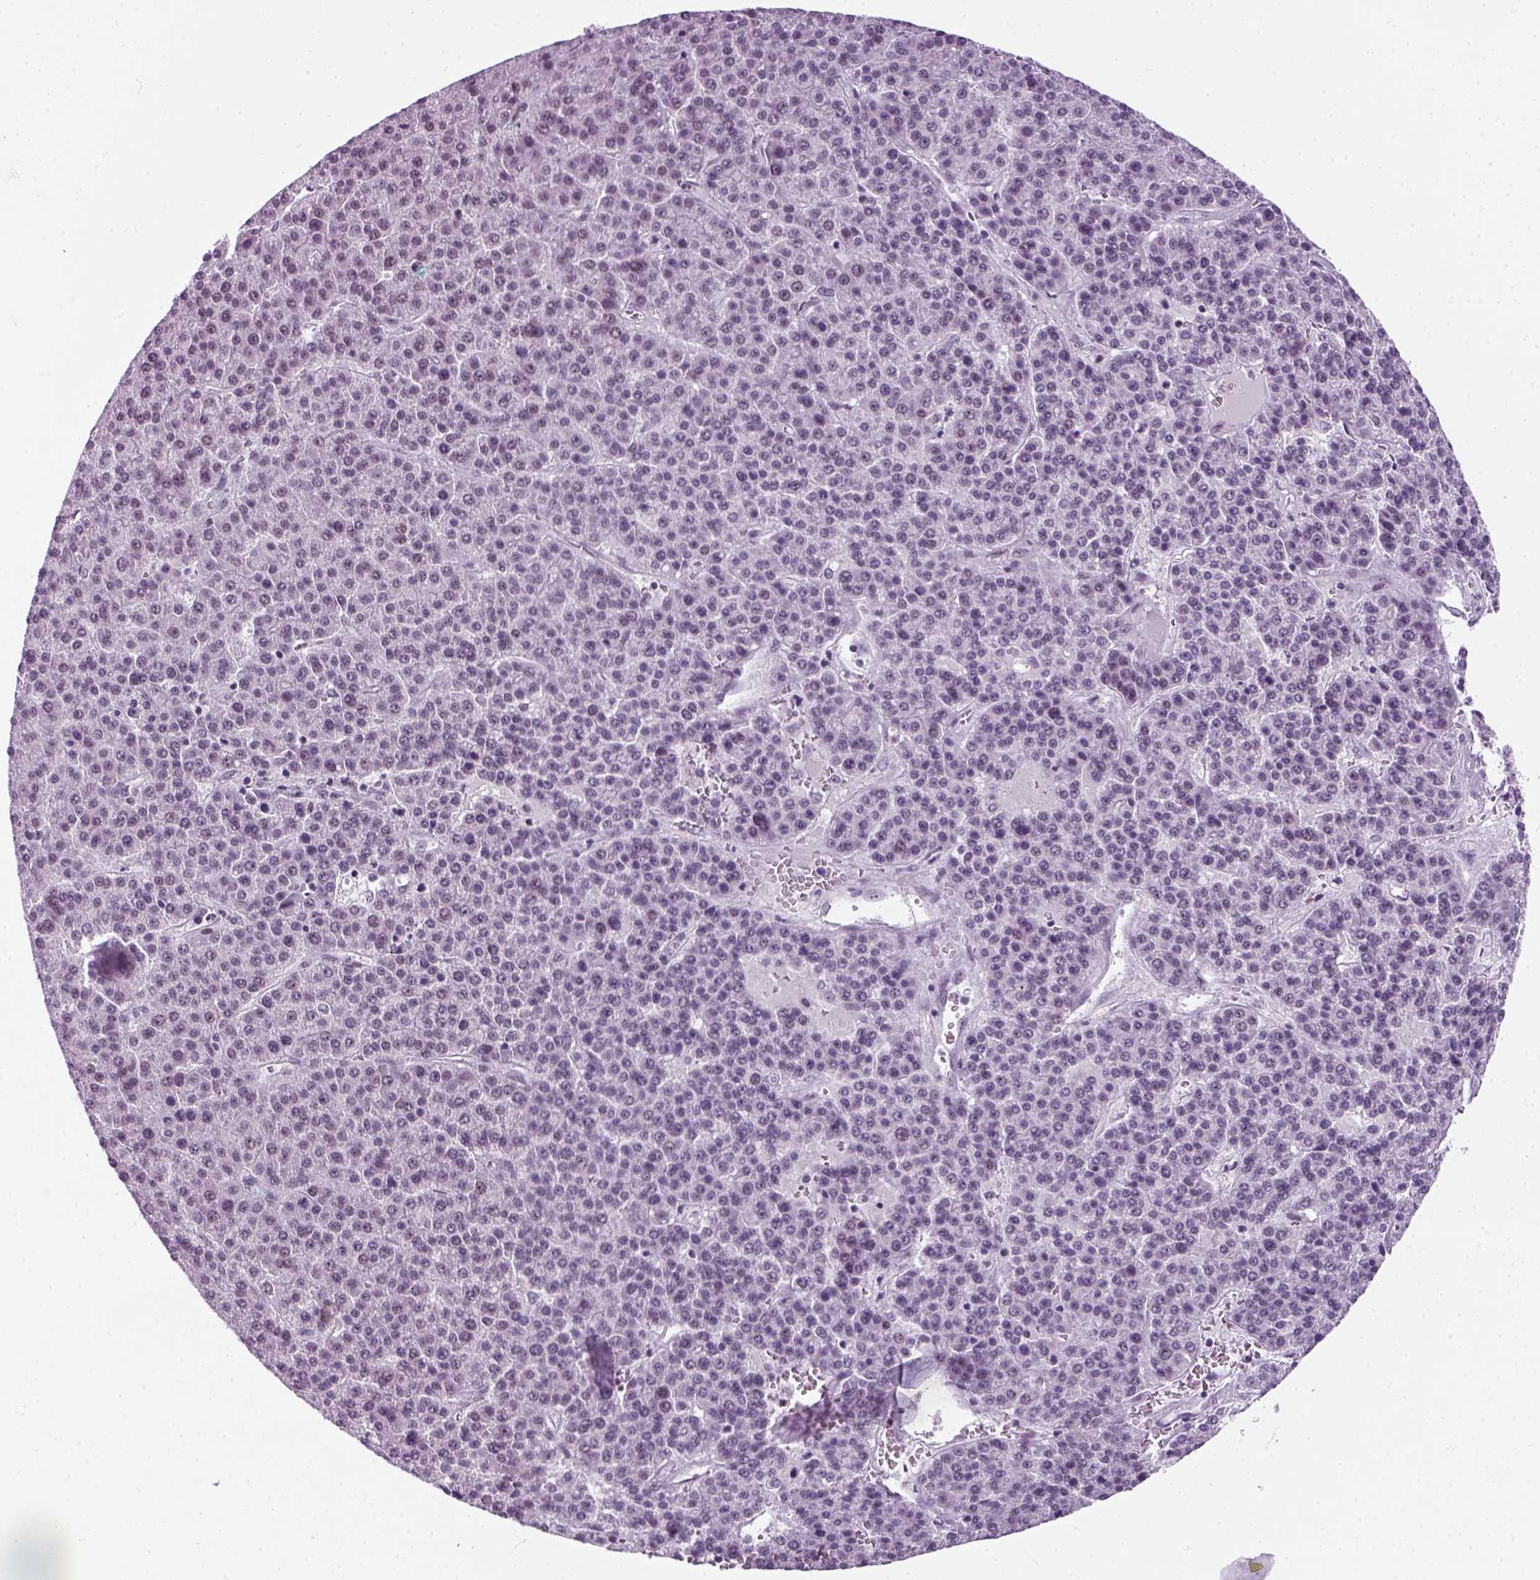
{"staining": {"intensity": "negative", "quantity": "none", "location": "none"}, "tissue": "liver cancer", "cell_type": "Tumor cells", "image_type": "cancer", "snomed": [{"axis": "morphology", "description": "Carcinoma, Hepatocellular, NOS"}, {"axis": "topography", "description": "Liver"}], "caption": "The IHC histopathology image has no significant expression in tumor cells of liver hepatocellular carcinoma tissue.", "gene": "ZNF865", "patient": {"sex": "female", "age": 58}}